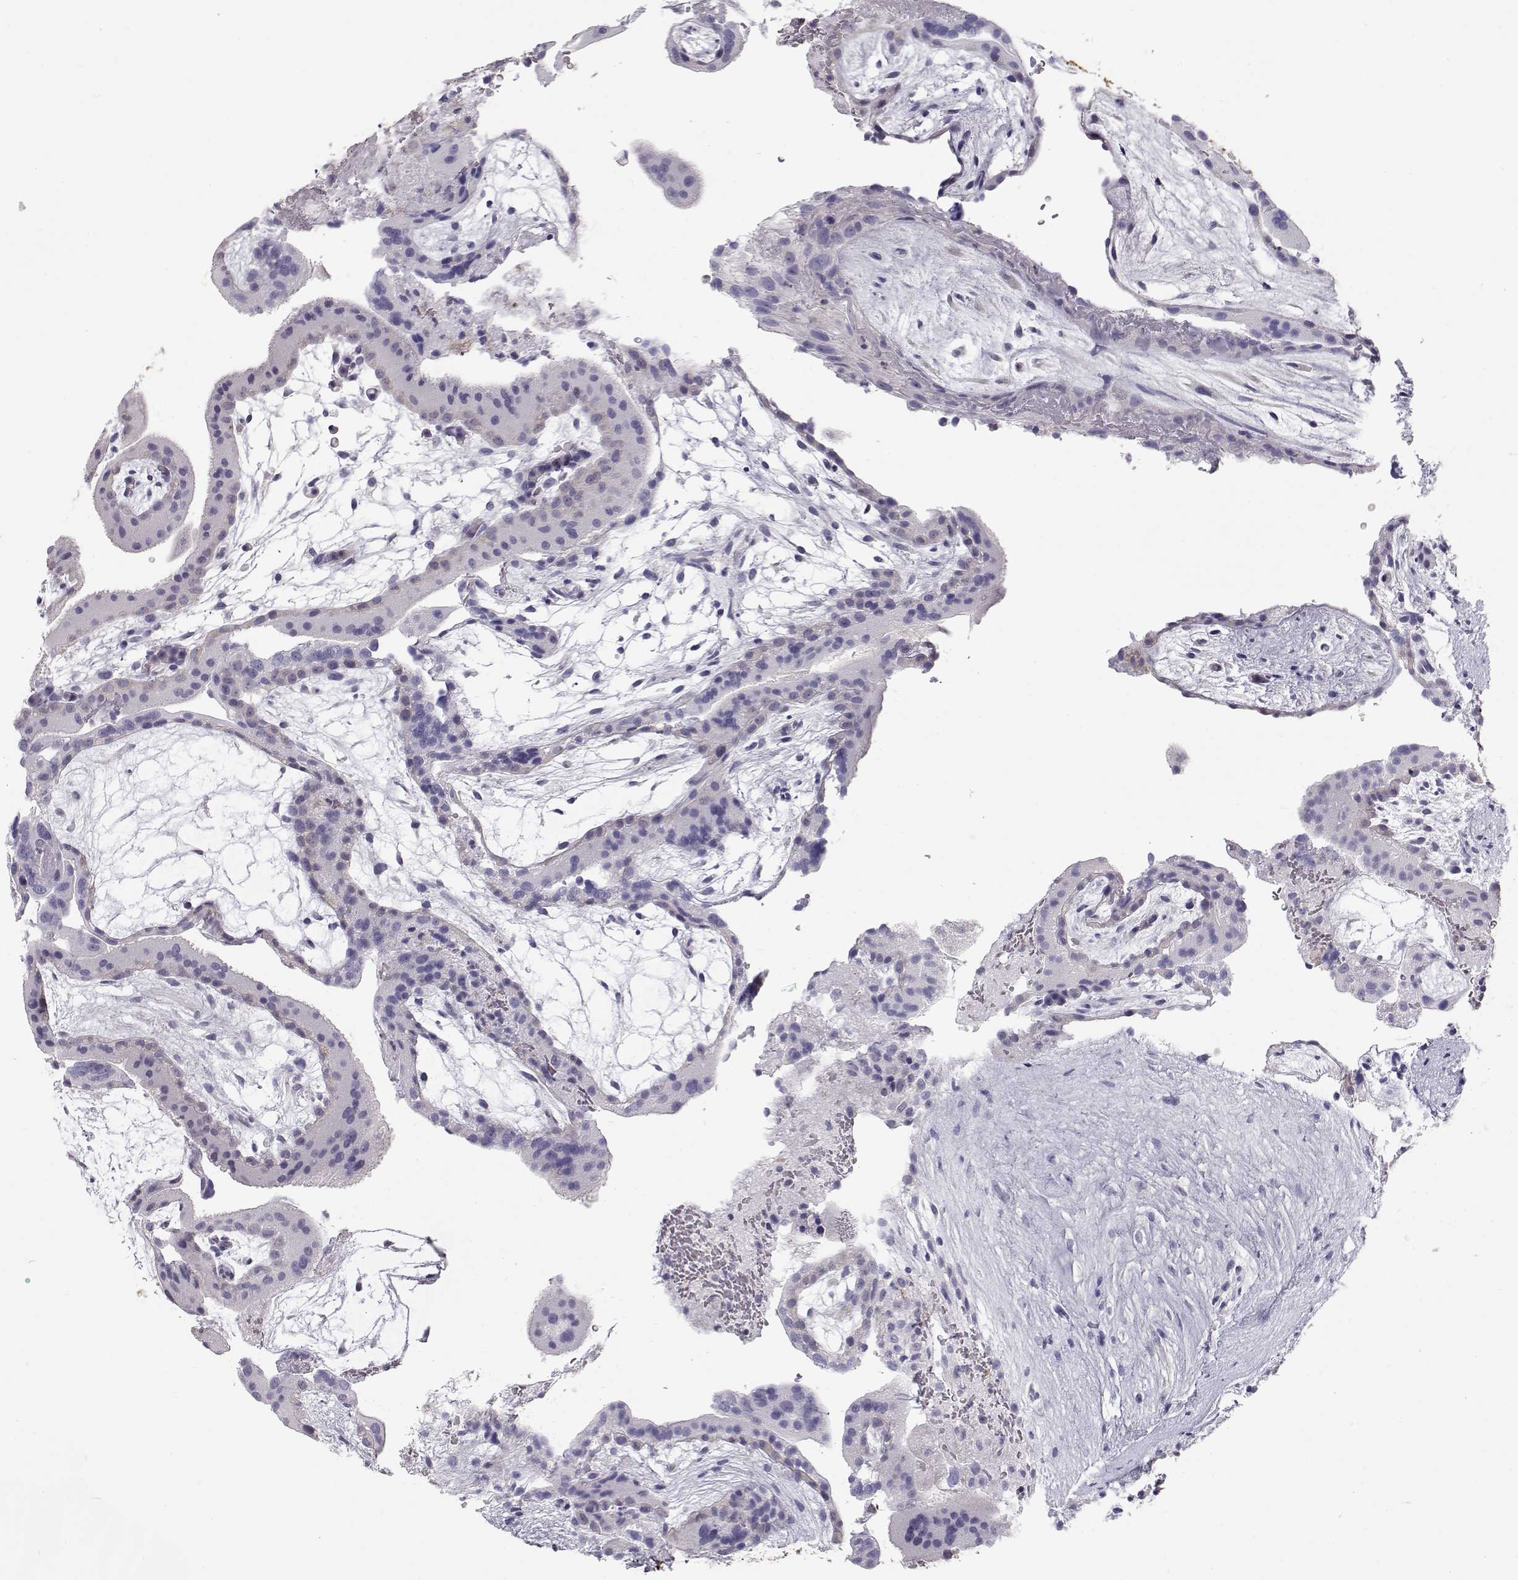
{"staining": {"intensity": "negative", "quantity": "none", "location": "none"}, "tissue": "placenta", "cell_type": "Decidual cells", "image_type": "normal", "snomed": [{"axis": "morphology", "description": "Normal tissue, NOS"}, {"axis": "topography", "description": "Placenta"}], "caption": "Protein analysis of unremarkable placenta shows no significant staining in decidual cells. (IHC, brightfield microscopy, high magnification).", "gene": "SLITRK3", "patient": {"sex": "female", "age": 19}}